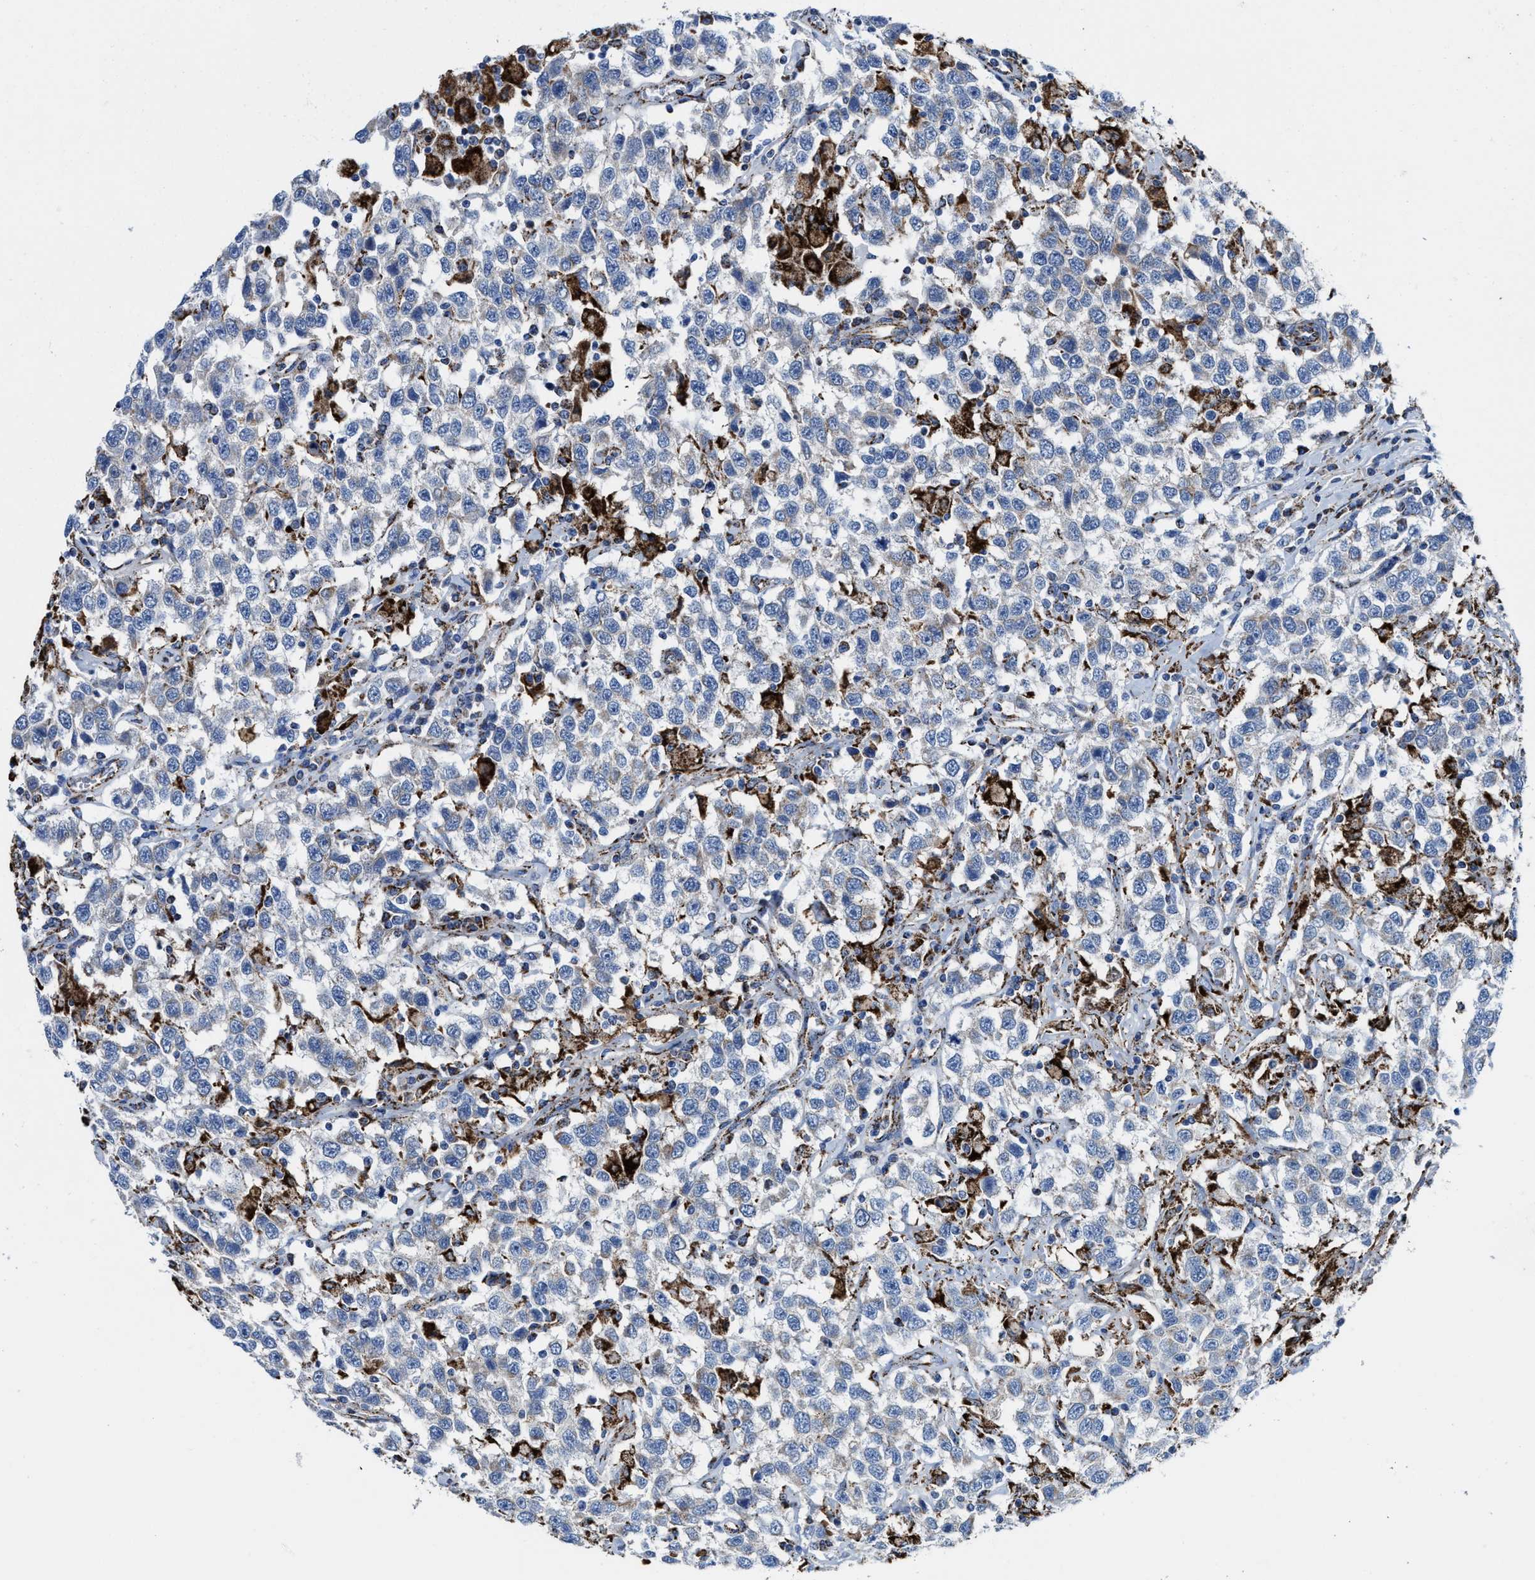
{"staining": {"intensity": "negative", "quantity": "none", "location": "none"}, "tissue": "testis cancer", "cell_type": "Tumor cells", "image_type": "cancer", "snomed": [{"axis": "morphology", "description": "Seminoma, NOS"}, {"axis": "topography", "description": "Testis"}], "caption": "The IHC micrograph has no significant positivity in tumor cells of testis cancer tissue. (DAB (3,3'-diaminobenzidine) IHC with hematoxylin counter stain).", "gene": "ALDH1B1", "patient": {"sex": "male", "age": 41}}